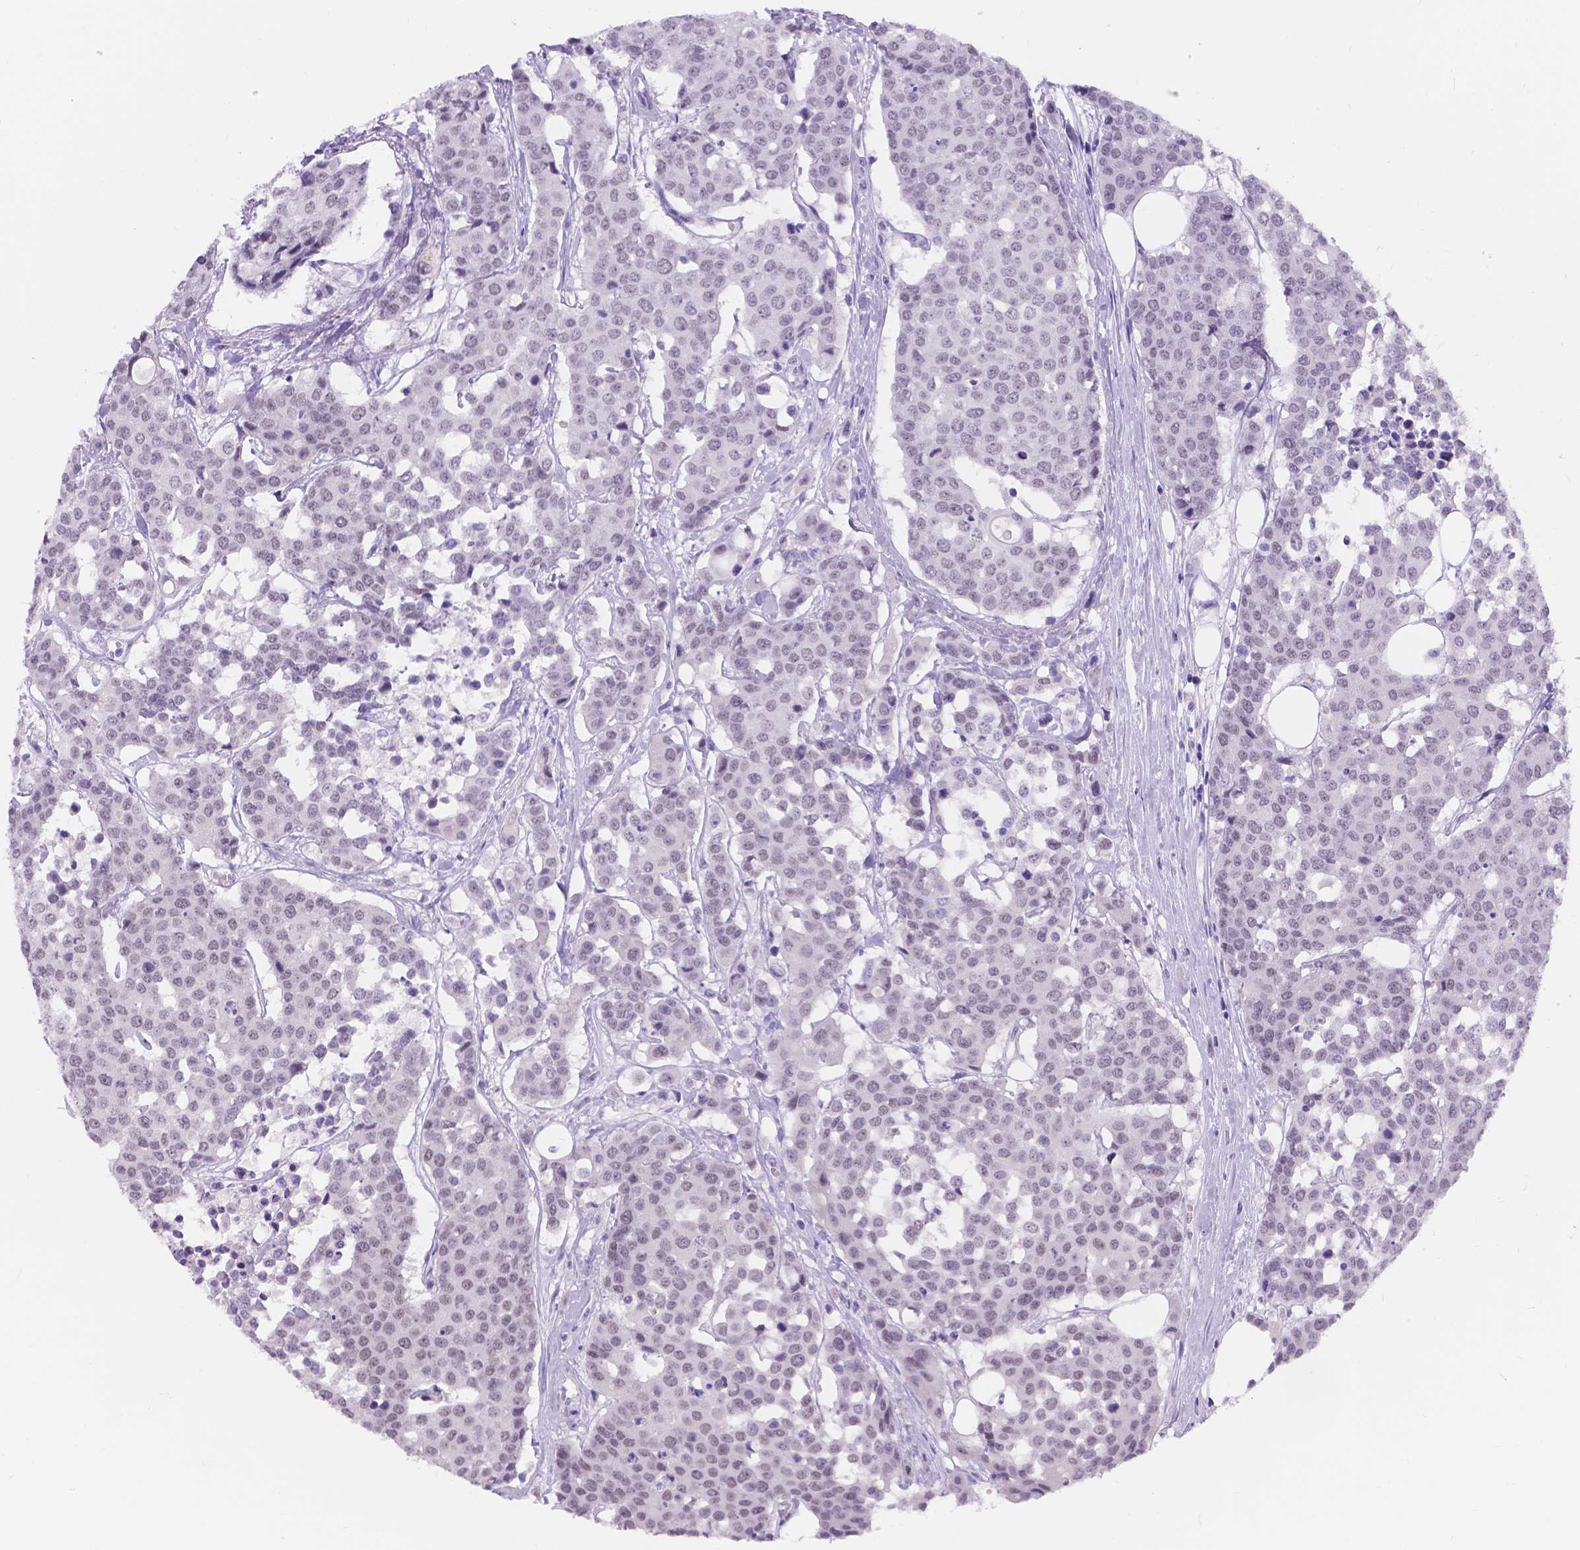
{"staining": {"intensity": "negative", "quantity": "none", "location": "none"}, "tissue": "carcinoid", "cell_type": "Tumor cells", "image_type": "cancer", "snomed": [{"axis": "morphology", "description": "Carcinoid, malignant, NOS"}, {"axis": "topography", "description": "Colon"}], "caption": "High power microscopy micrograph of an immunohistochemistry photomicrograph of carcinoid, revealing no significant expression in tumor cells. (DAB (3,3'-diaminobenzidine) immunohistochemistry with hematoxylin counter stain).", "gene": "DCC", "patient": {"sex": "male", "age": 81}}